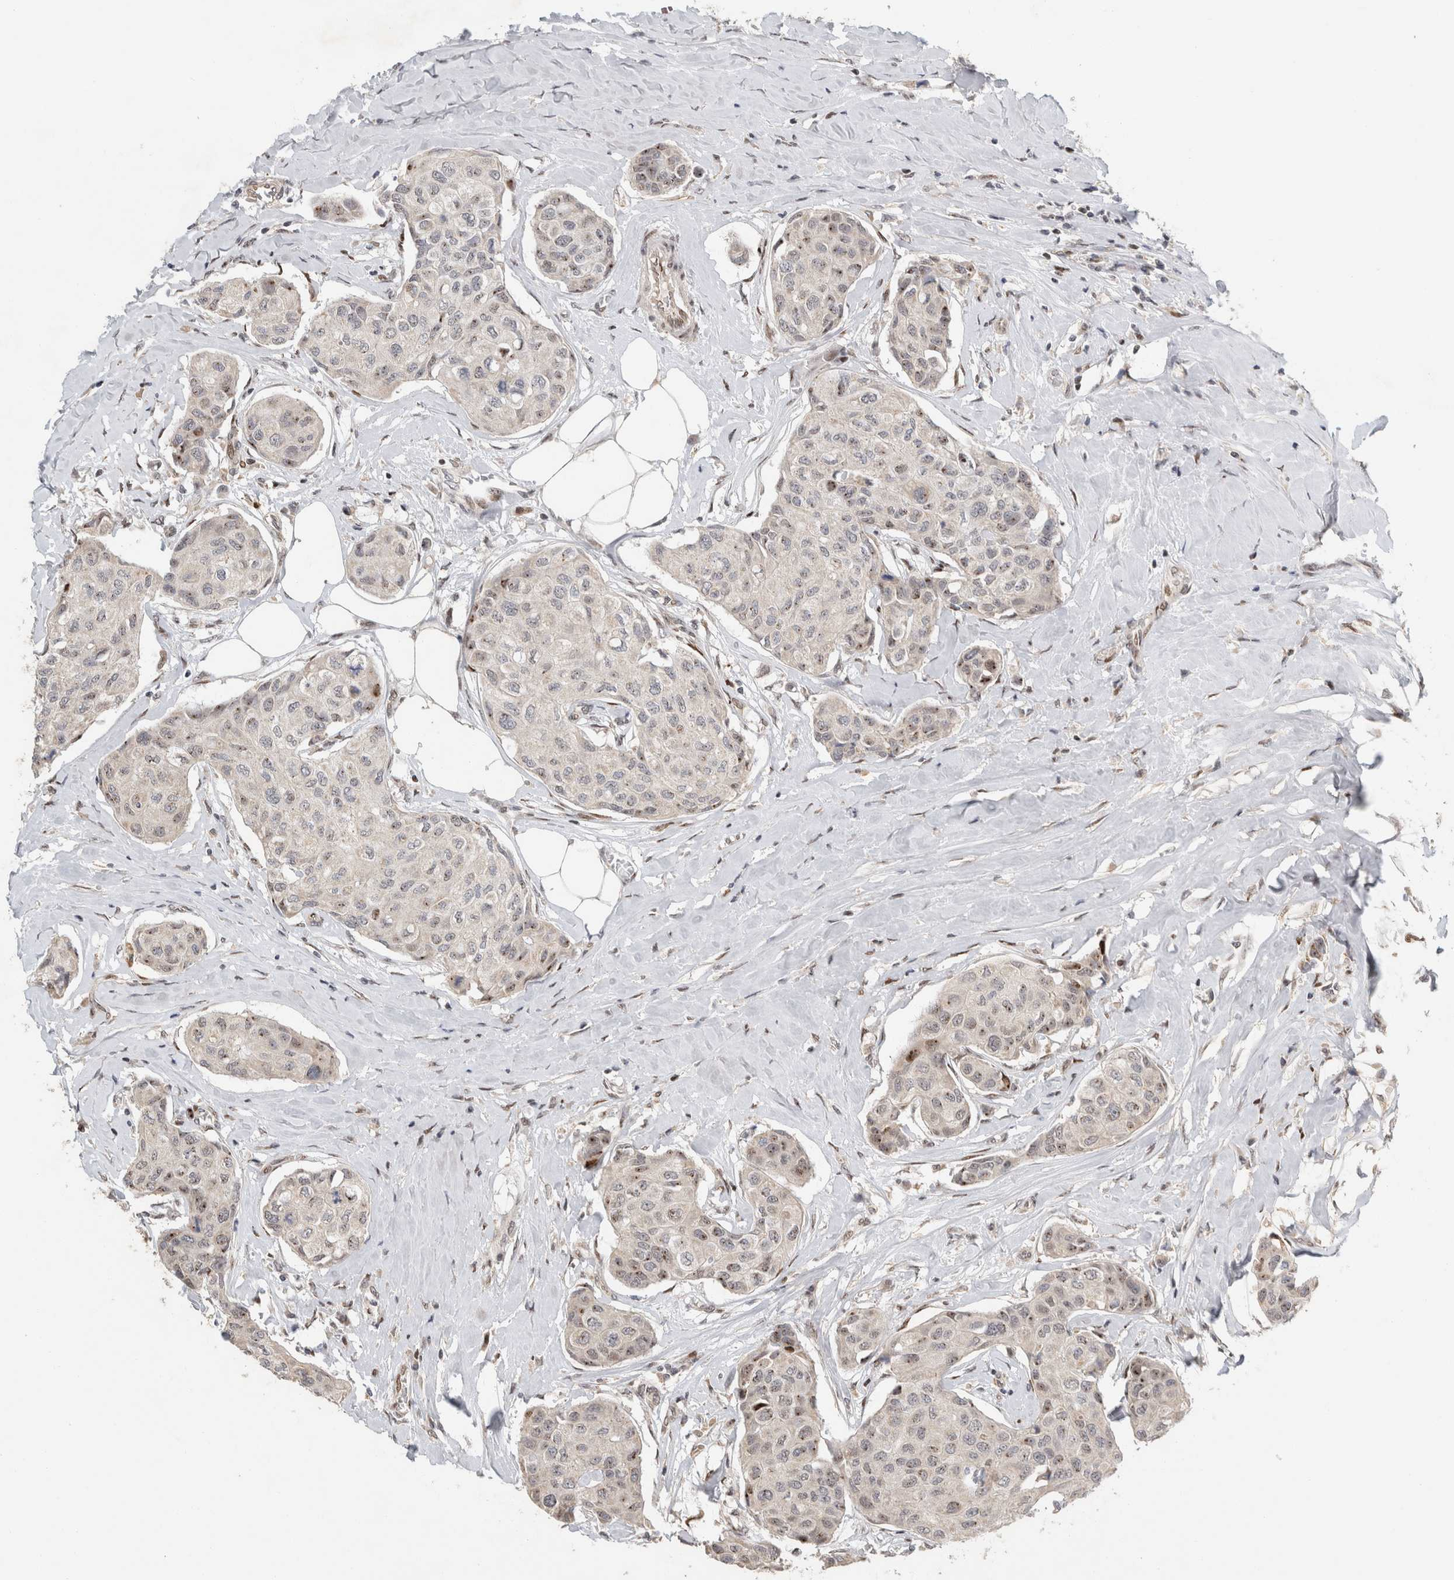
{"staining": {"intensity": "weak", "quantity": "<25%", "location": "nuclear"}, "tissue": "breast cancer", "cell_type": "Tumor cells", "image_type": "cancer", "snomed": [{"axis": "morphology", "description": "Duct carcinoma"}, {"axis": "topography", "description": "Breast"}], "caption": "This is a micrograph of immunohistochemistry (IHC) staining of breast cancer (invasive ductal carcinoma), which shows no positivity in tumor cells. (Brightfield microscopy of DAB (3,3'-diaminobenzidine) IHC at high magnification).", "gene": "C8orf58", "patient": {"sex": "female", "age": 80}}